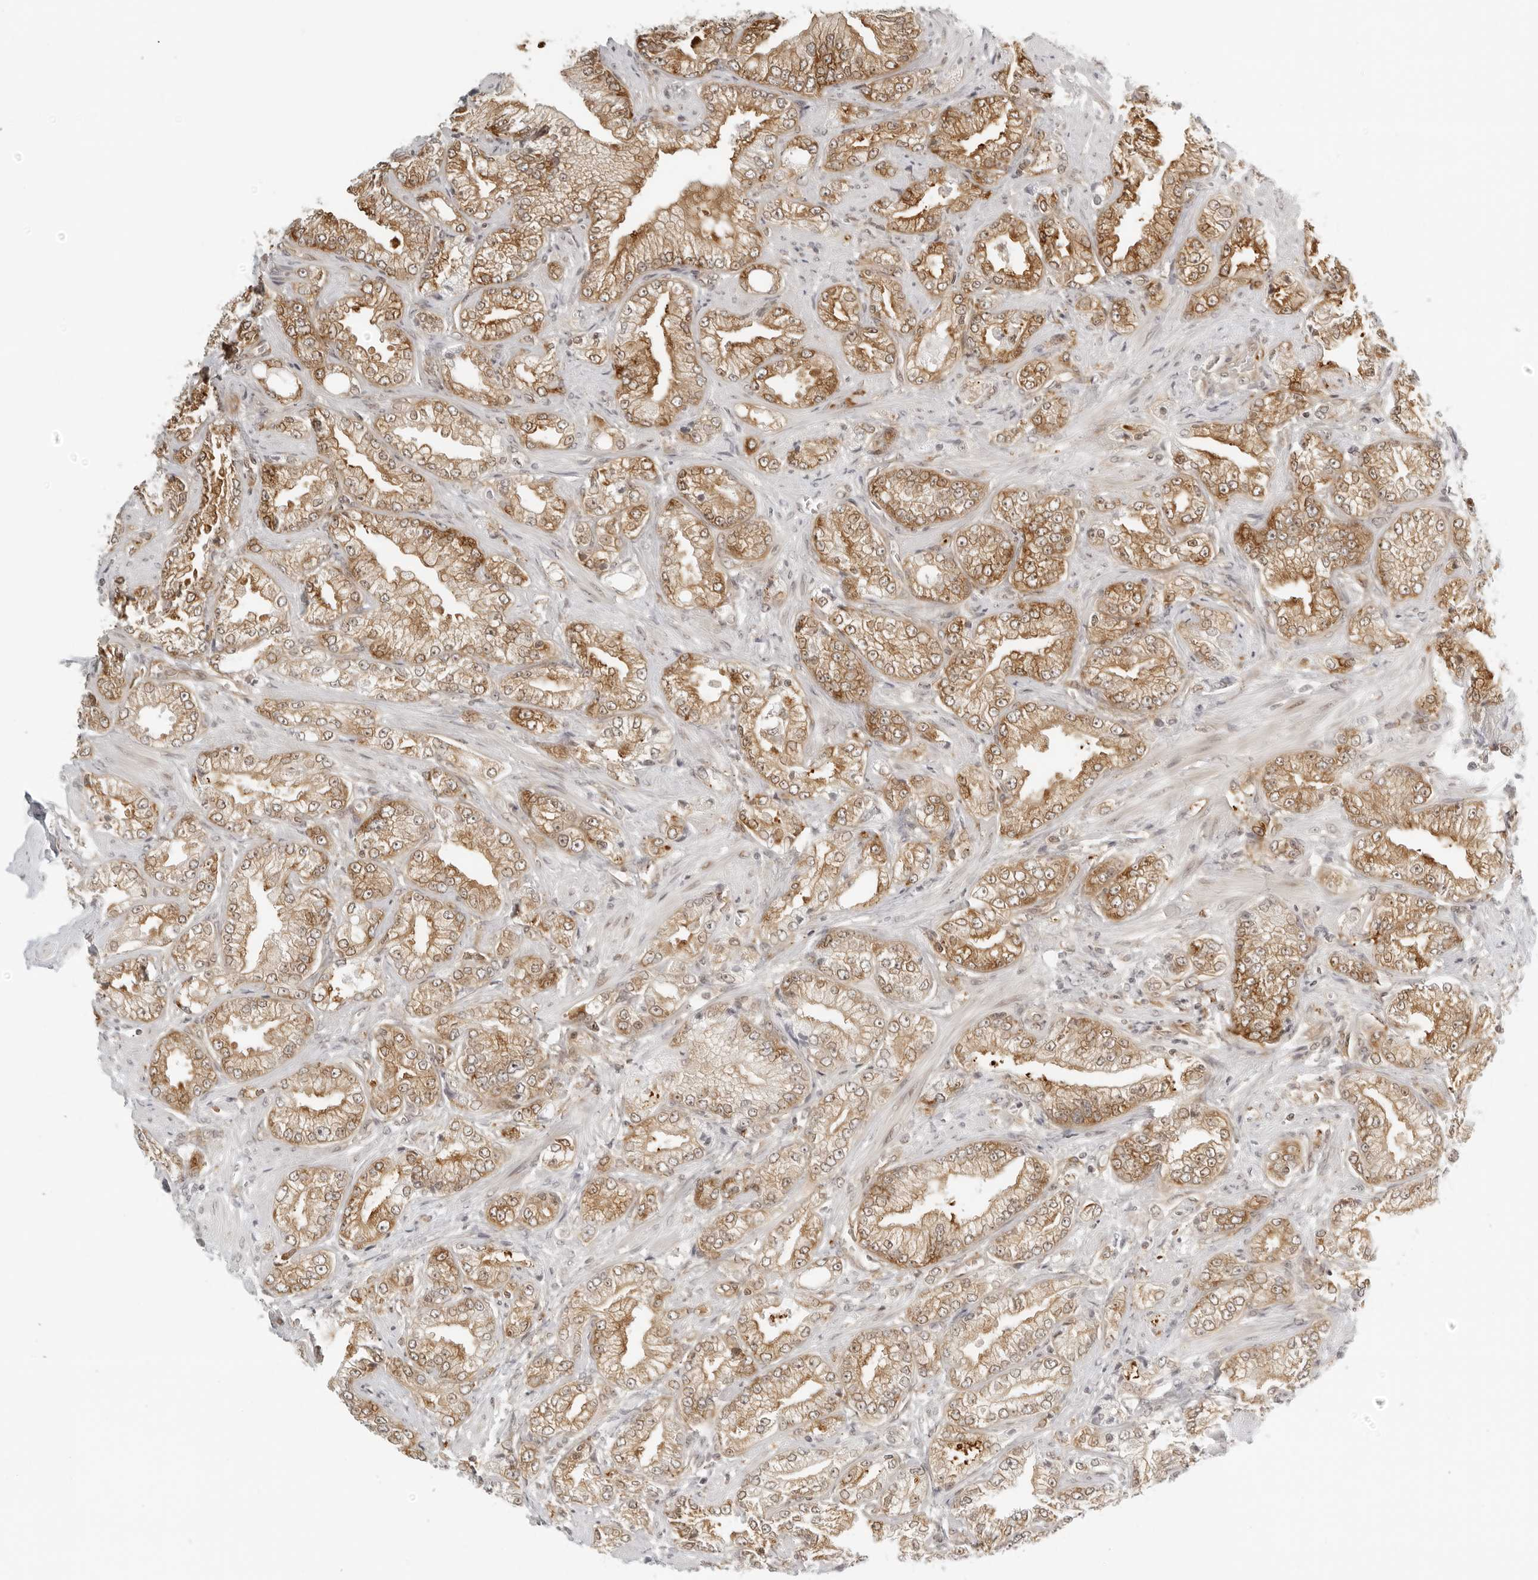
{"staining": {"intensity": "moderate", "quantity": ">75%", "location": "cytoplasmic/membranous,nuclear"}, "tissue": "prostate cancer", "cell_type": "Tumor cells", "image_type": "cancer", "snomed": [{"axis": "morphology", "description": "Adenocarcinoma, Low grade"}, {"axis": "topography", "description": "Prostate"}], "caption": "Approximately >75% of tumor cells in prostate low-grade adenocarcinoma exhibit moderate cytoplasmic/membranous and nuclear protein expression as visualized by brown immunohistochemical staining.", "gene": "EIF4G1", "patient": {"sex": "male", "age": 62}}